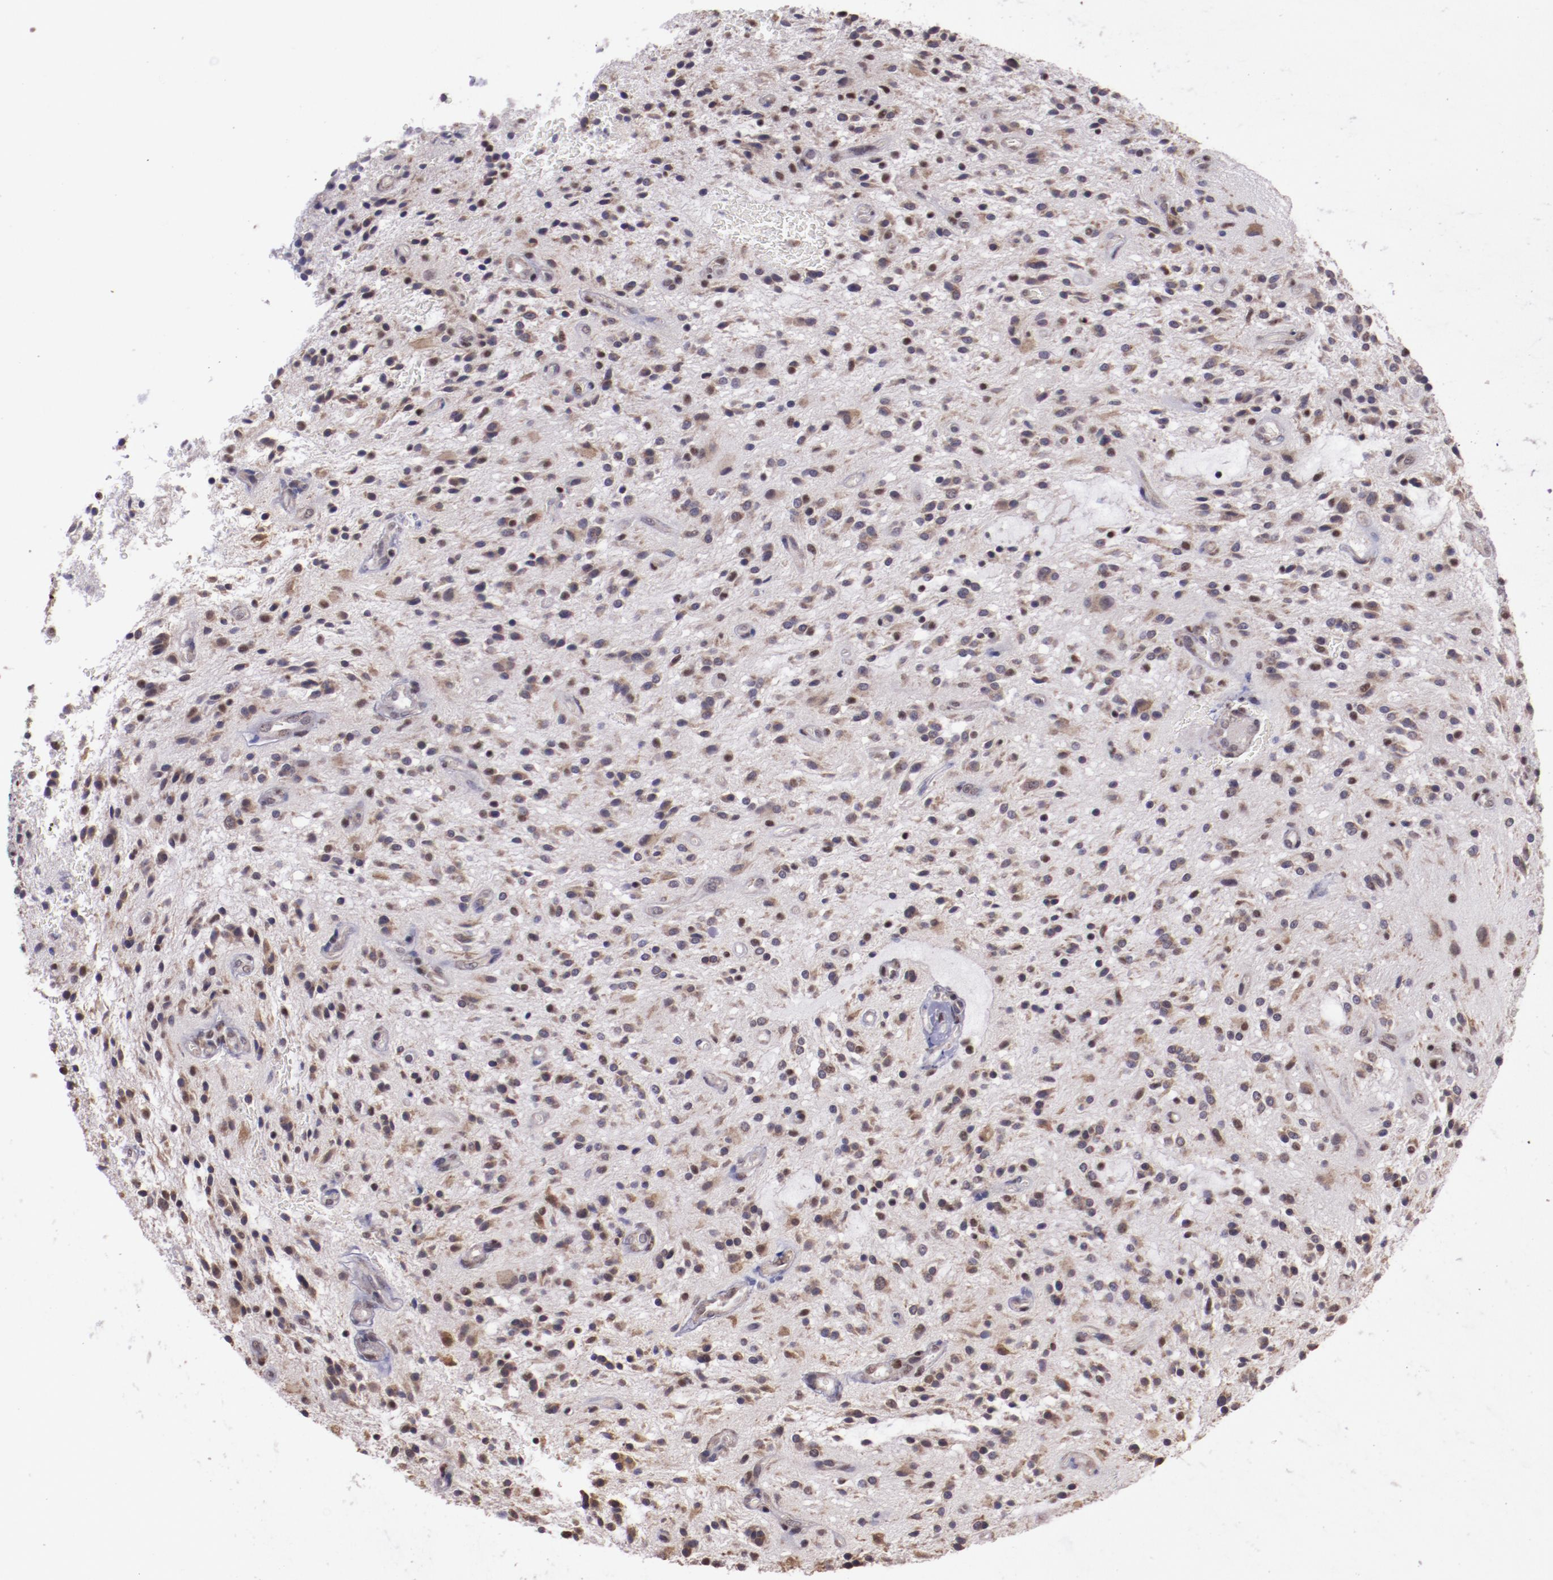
{"staining": {"intensity": "weak", "quantity": "25%-75%", "location": "cytoplasmic/membranous,nuclear"}, "tissue": "glioma", "cell_type": "Tumor cells", "image_type": "cancer", "snomed": [{"axis": "morphology", "description": "Glioma, malignant, NOS"}, {"axis": "topography", "description": "Cerebellum"}], "caption": "Glioma tissue reveals weak cytoplasmic/membranous and nuclear expression in approximately 25%-75% of tumor cells, visualized by immunohistochemistry.", "gene": "ELF1", "patient": {"sex": "female", "age": 10}}